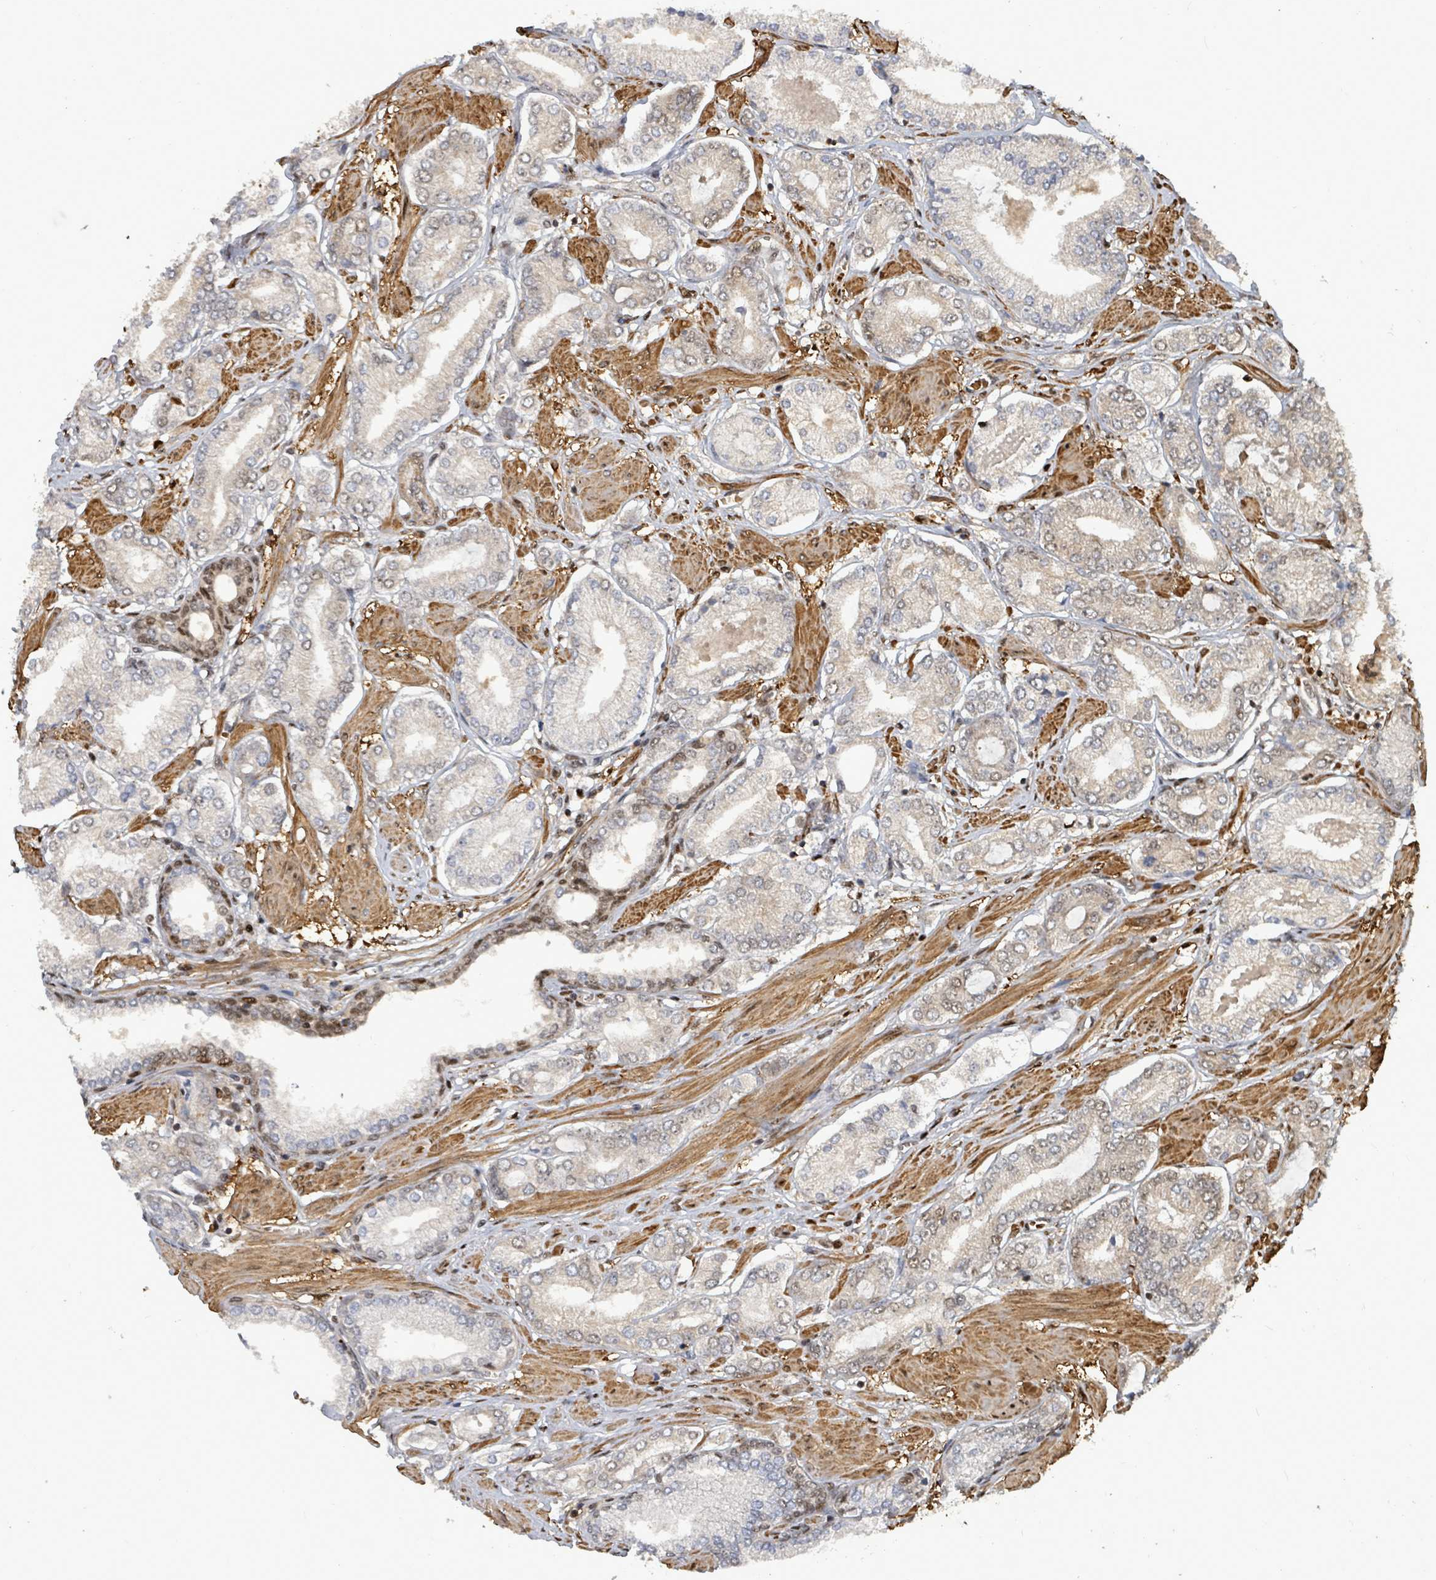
{"staining": {"intensity": "weak", "quantity": "<25%", "location": "nuclear"}, "tissue": "prostate cancer", "cell_type": "Tumor cells", "image_type": "cancer", "snomed": [{"axis": "morphology", "description": "Adenocarcinoma, High grade"}, {"axis": "topography", "description": "Prostate and seminal vesicle, NOS"}], "caption": "Tumor cells show no significant staining in prostate cancer (high-grade adenocarcinoma). (DAB (3,3'-diaminobenzidine) immunohistochemistry visualized using brightfield microscopy, high magnification).", "gene": "TRDMT1", "patient": {"sex": "male", "age": 64}}